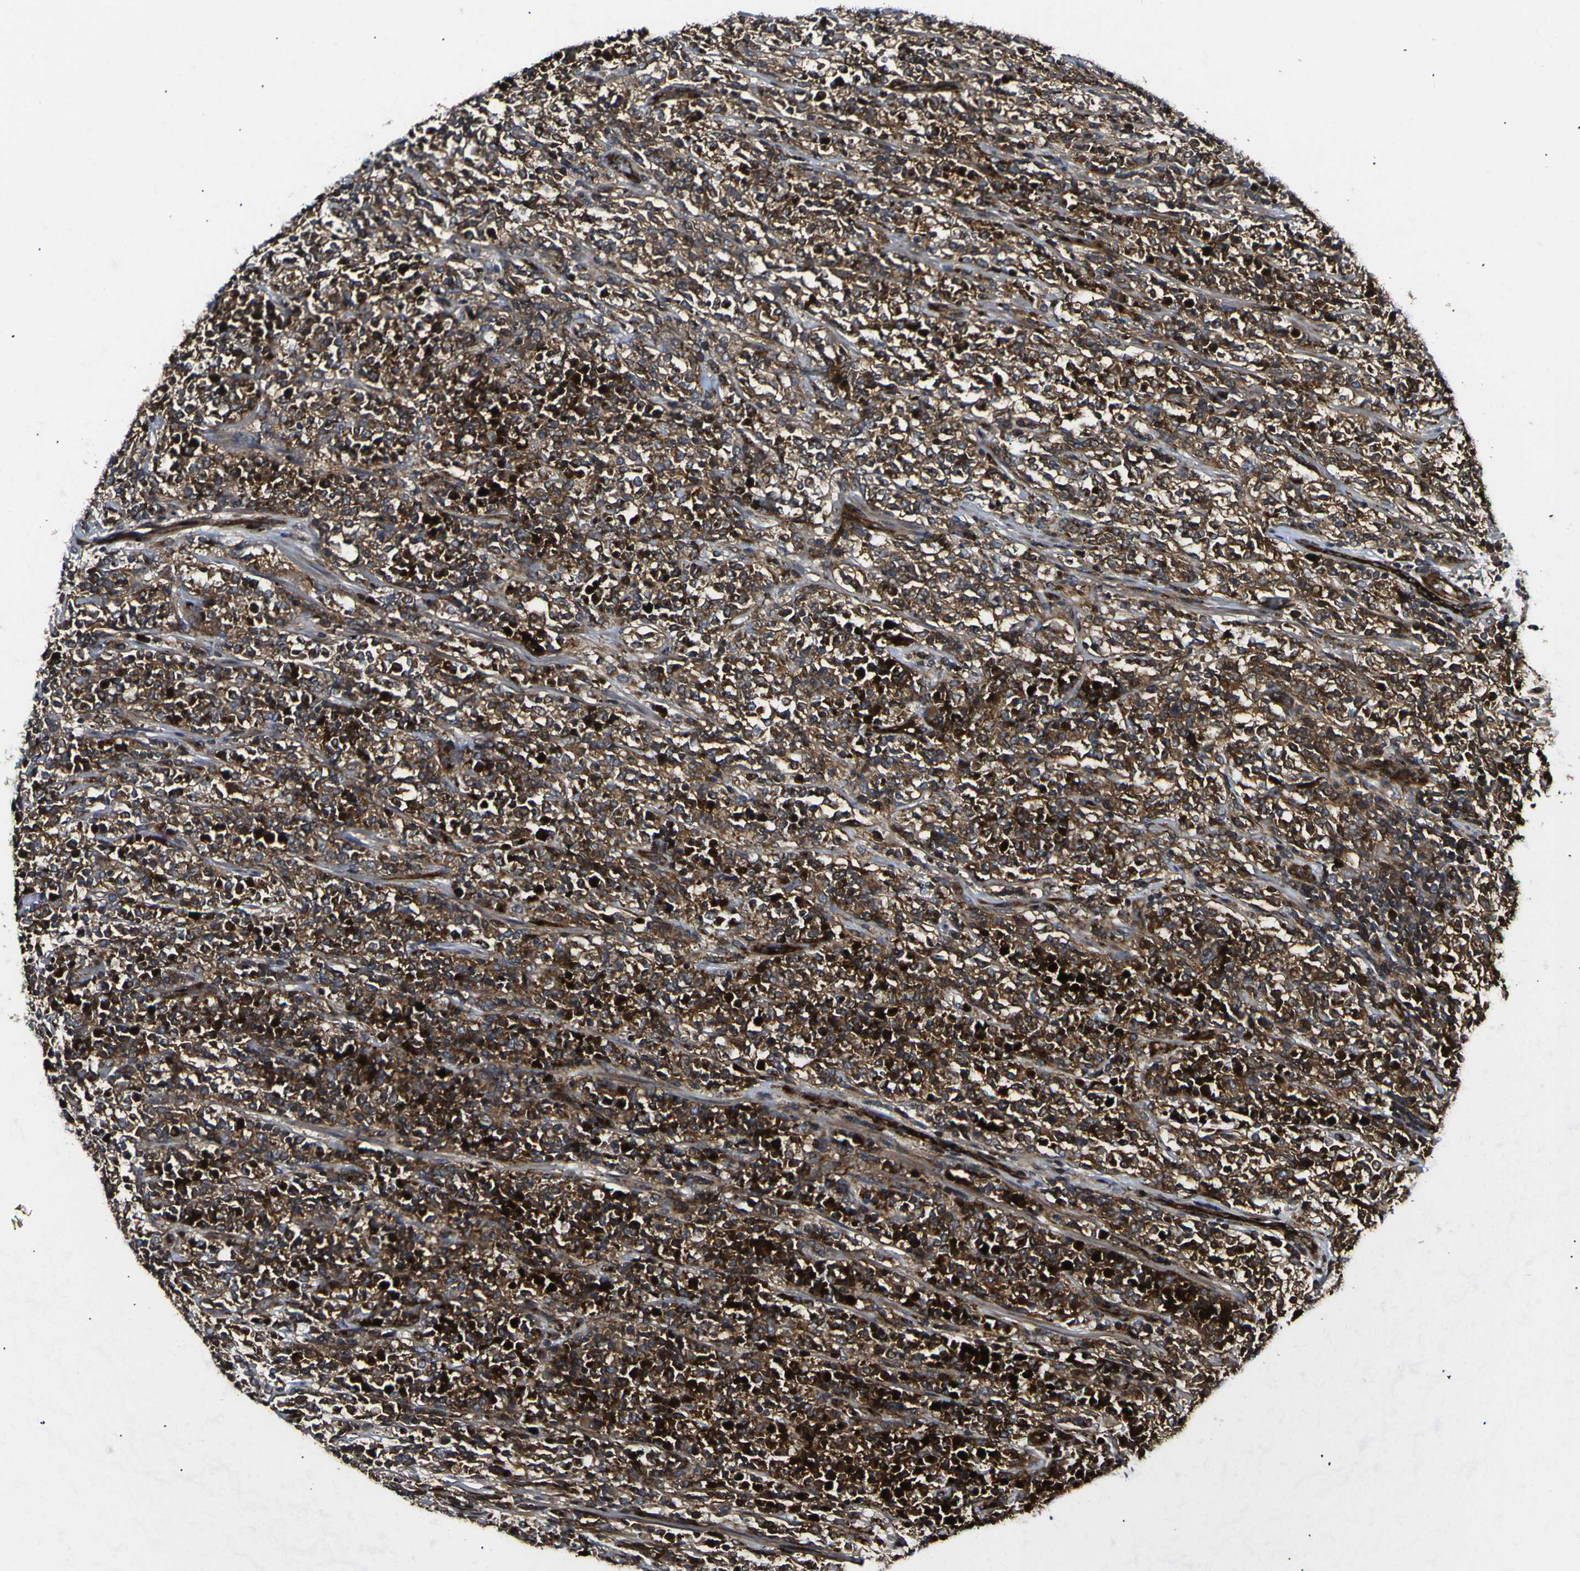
{"staining": {"intensity": "strong", "quantity": ">75%", "location": "cytoplasmic/membranous,nuclear"}, "tissue": "lymphoma", "cell_type": "Tumor cells", "image_type": "cancer", "snomed": [{"axis": "morphology", "description": "Malignant lymphoma, non-Hodgkin's type, High grade"}, {"axis": "topography", "description": "Soft tissue"}], "caption": "Tumor cells display high levels of strong cytoplasmic/membranous and nuclear expression in approximately >75% of cells in human lymphoma.", "gene": "ECE1", "patient": {"sex": "male", "age": 18}}